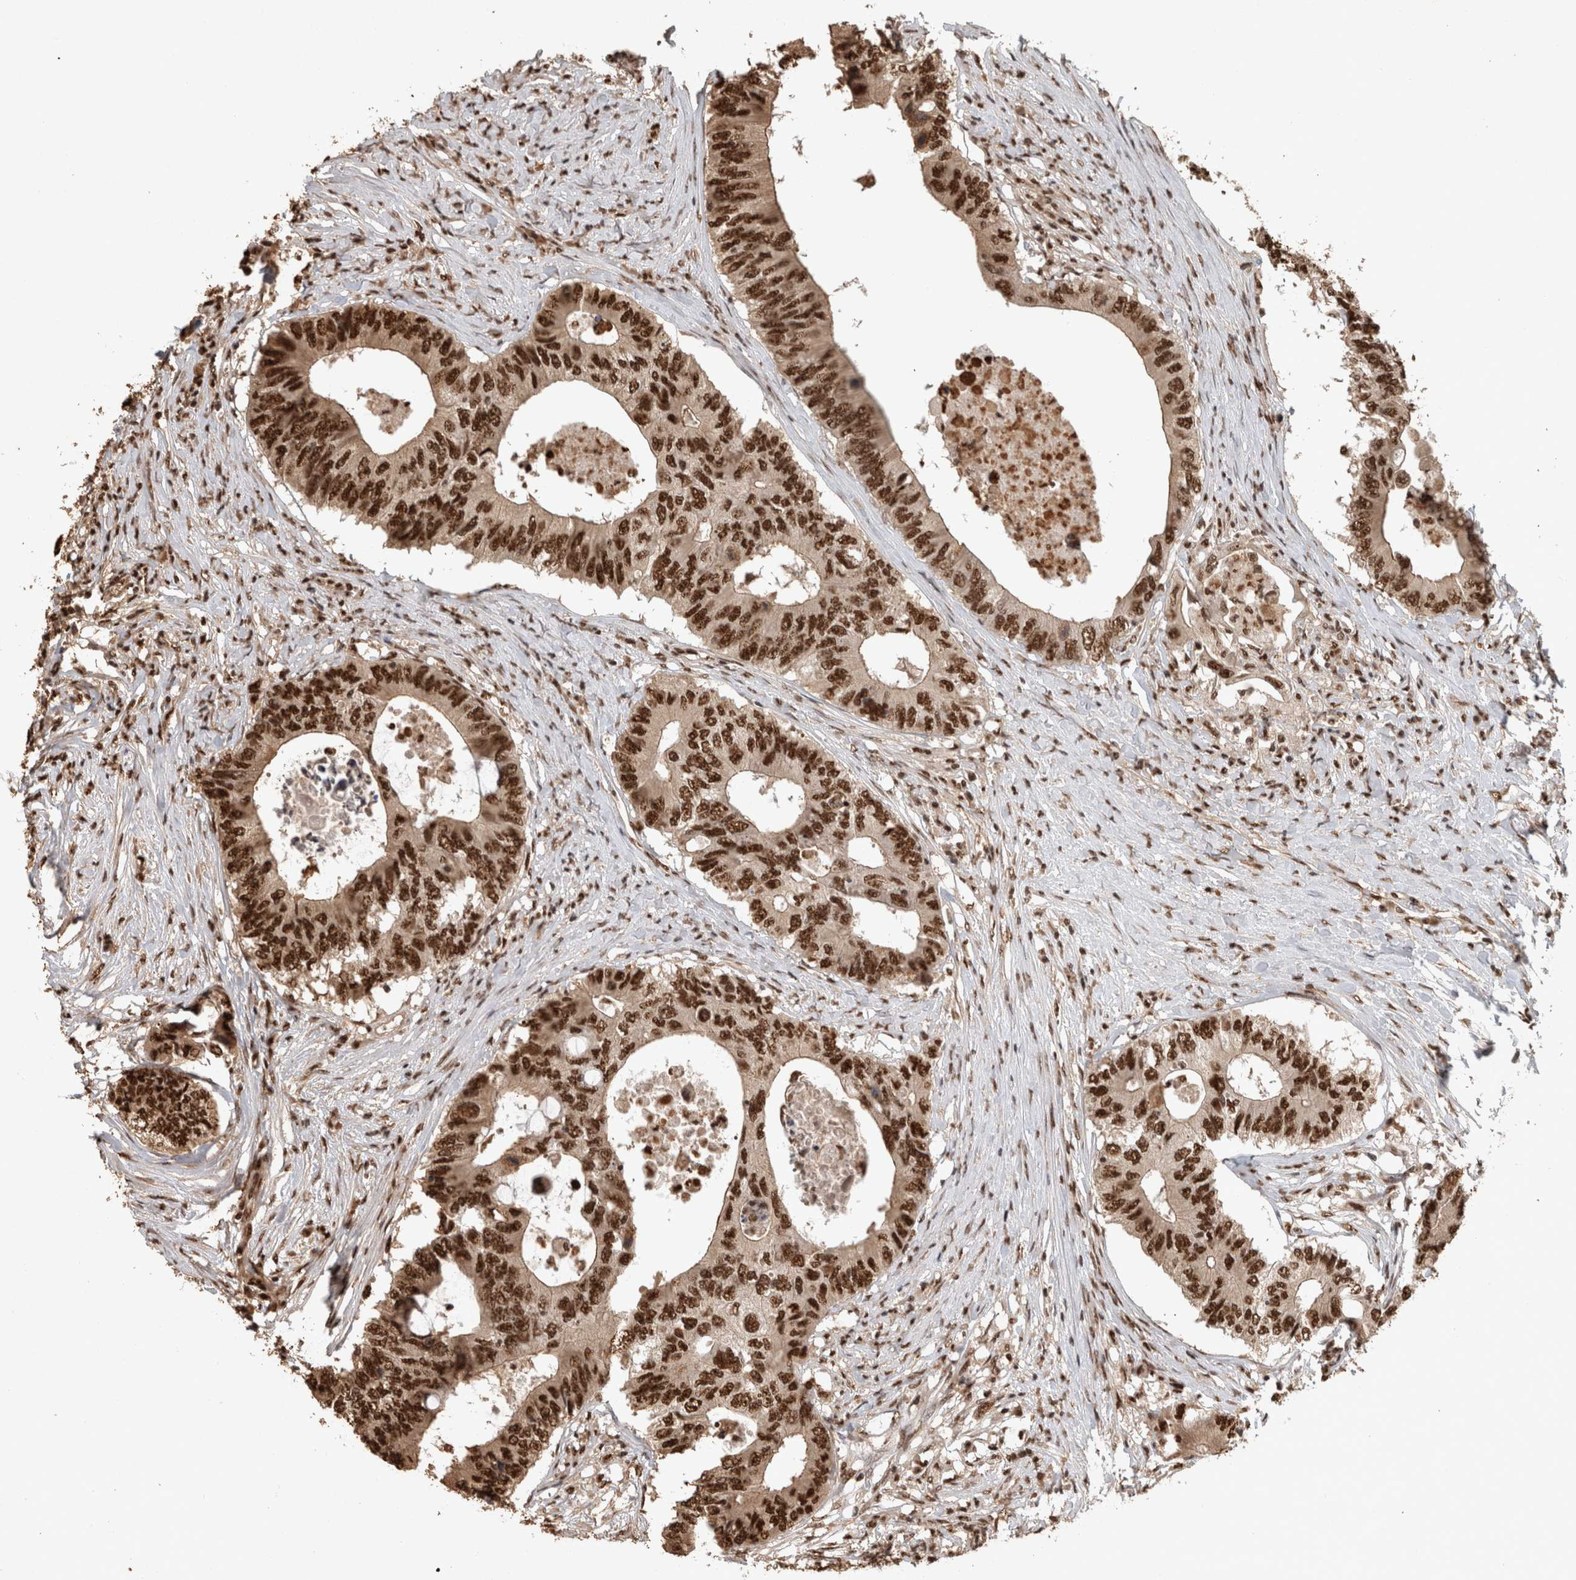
{"staining": {"intensity": "strong", "quantity": ">75%", "location": "nuclear"}, "tissue": "colorectal cancer", "cell_type": "Tumor cells", "image_type": "cancer", "snomed": [{"axis": "morphology", "description": "Adenocarcinoma, NOS"}, {"axis": "topography", "description": "Colon"}], "caption": "Immunohistochemical staining of human colorectal cancer (adenocarcinoma) displays high levels of strong nuclear positivity in about >75% of tumor cells. Nuclei are stained in blue.", "gene": "RAD50", "patient": {"sex": "male", "age": 71}}